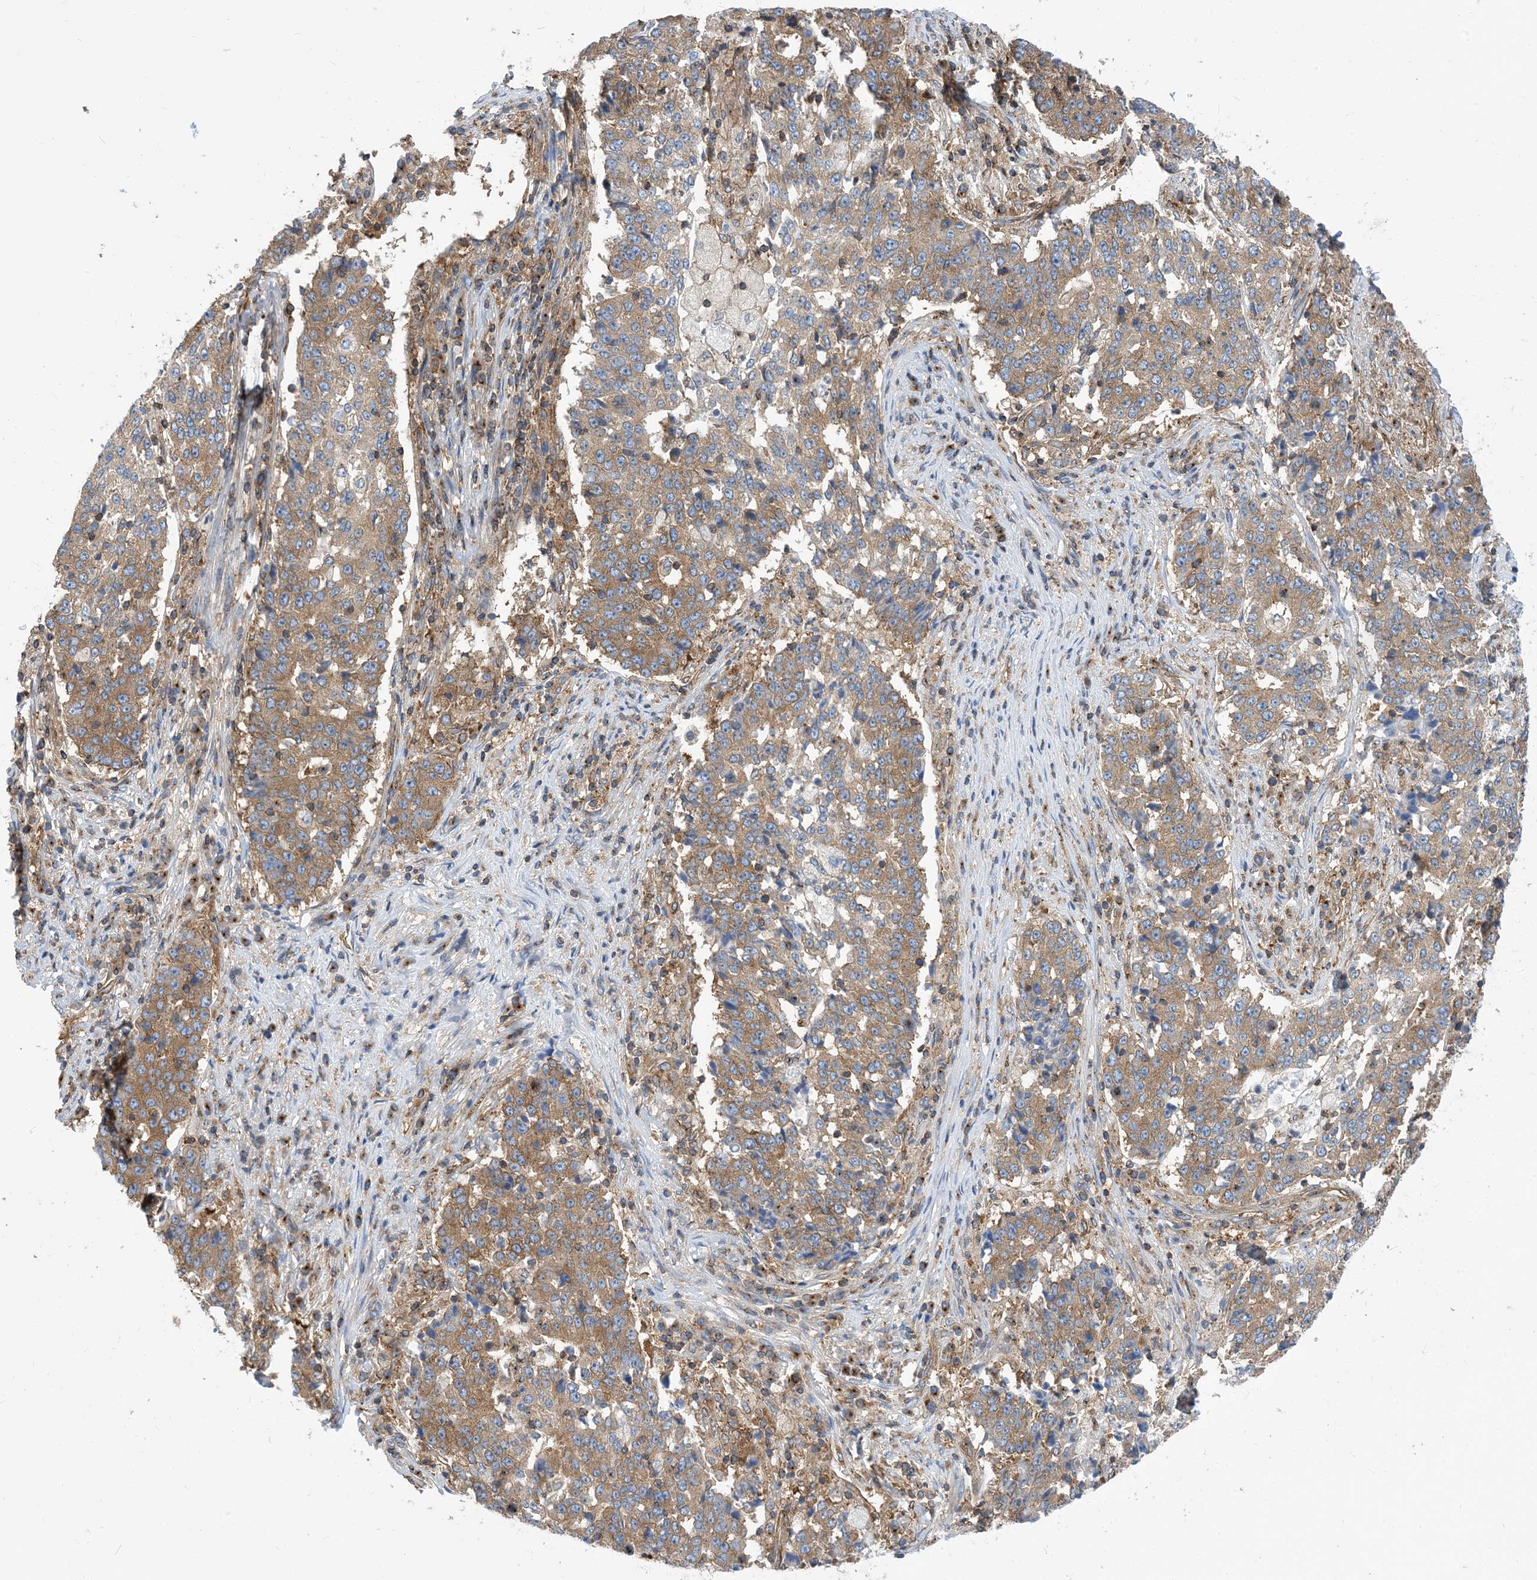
{"staining": {"intensity": "moderate", "quantity": ">75%", "location": "cytoplasmic/membranous"}, "tissue": "stomach cancer", "cell_type": "Tumor cells", "image_type": "cancer", "snomed": [{"axis": "morphology", "description": "Adenocarcinoma, NOS"}, {"axis": "topography", "description": "Stomach"}], "caption": "Adenocarcinoma (stomach) stained with DAB immunohistochemistry reveals medium levels of moderate cytoplasmic/membranous positivity in approximately >75% of tumor cells.", "gene": "DYNC1LI1", "patient": {"sex": "male", "age": 59}}